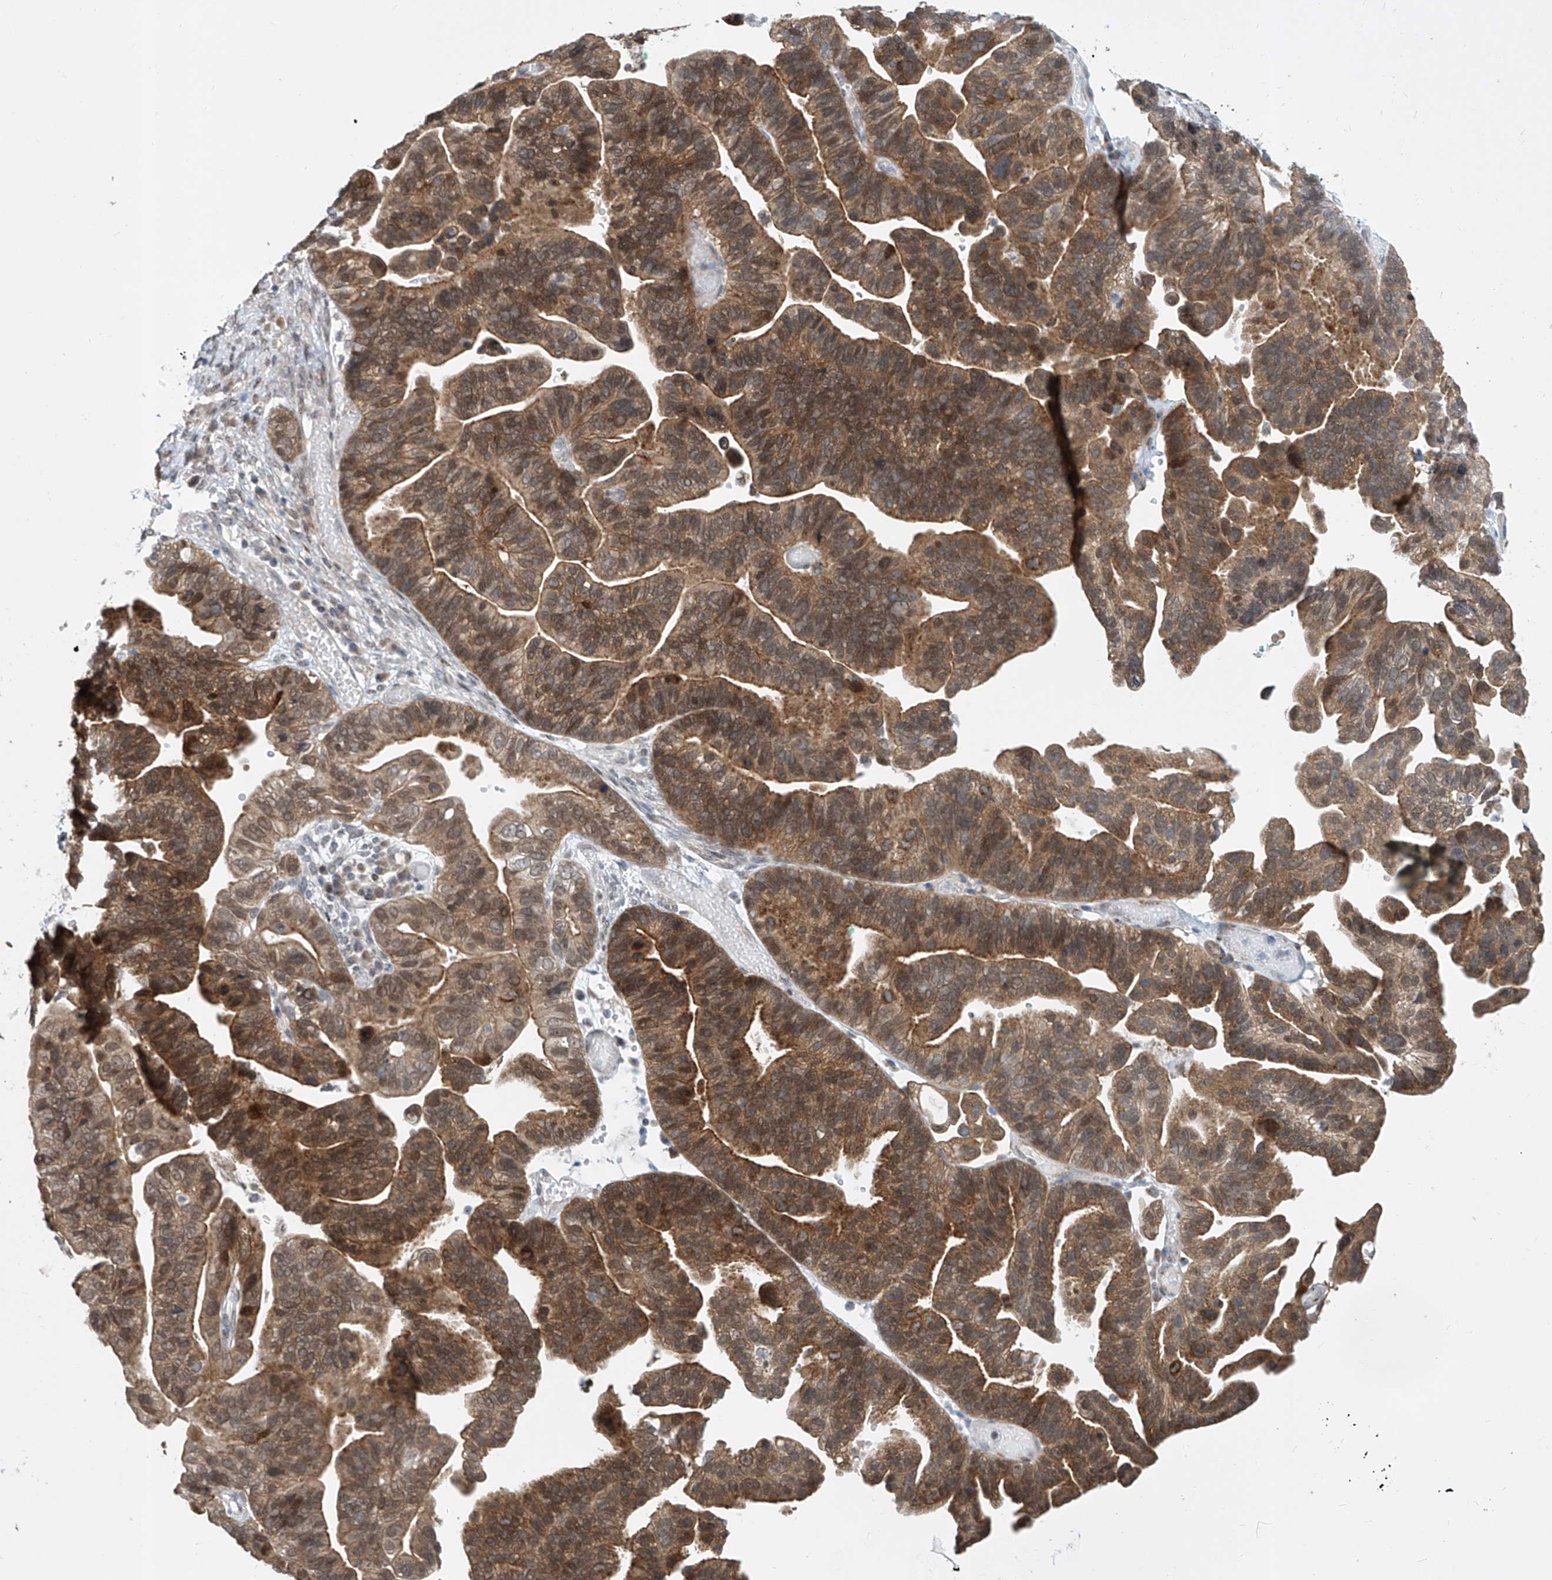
{"staining": {"intensity": "moderate", "quantity": ">75%", "location": "cytoplasmic/membranous"}, "tissue": "ovarian cancer", "cell_type": "Tumor cells", "image_type": "cancer", "snomed": [{"axis": "morphology", "description": "Cystadenocarcinoma, serous, NOS"}, {"axis": "topography", "description": "Ovary"}], "caption": "Ovarian cancer (serous cystadenocarcinoma) was stained to show a protein in brown. There is medium levels of moderate cytoplasmic/membranous positivity in about >75% of tumor cells.", "gene": "CETN2", "patient": {"sex": "female", "age": 56}}